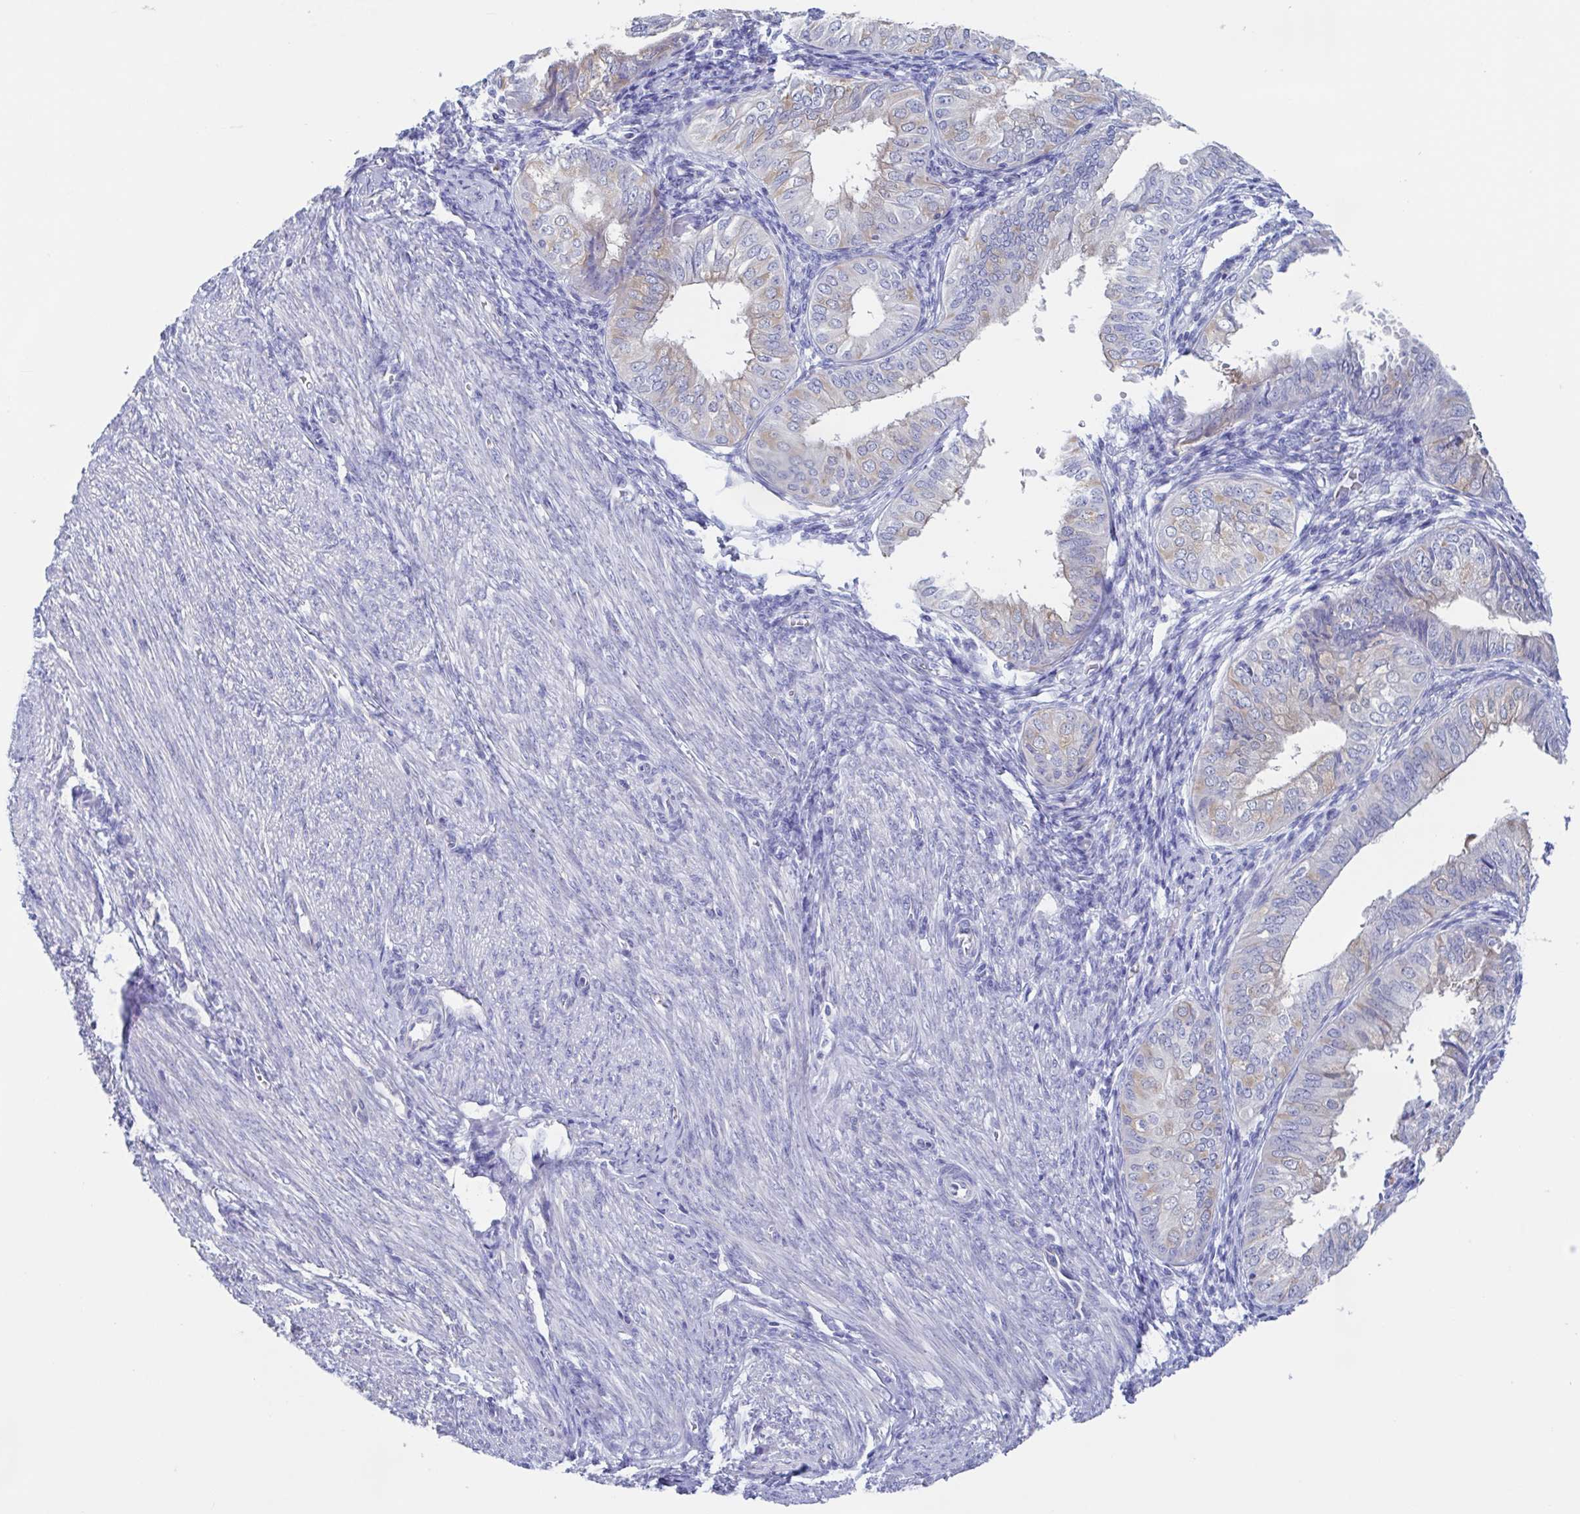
{"staining": {"intensity": "weak", "quantity": "<25%", "location": "cytoplasmic/membranous"}, "tissue": "endometrial cancer", "cell_type": "Tumor cells", "image_type": "cancer", "snomed": [{"axis": "morphology", "description": "Adenocarcinoma, NOS"}, {"axis": "topography", "description": "Endometrium"}], "caption": "A micrograph of human endometrial cancer is negative for staining in tumor cells.", "gene": "TEX12", "patient": {"sex": "female", "age": 58}}